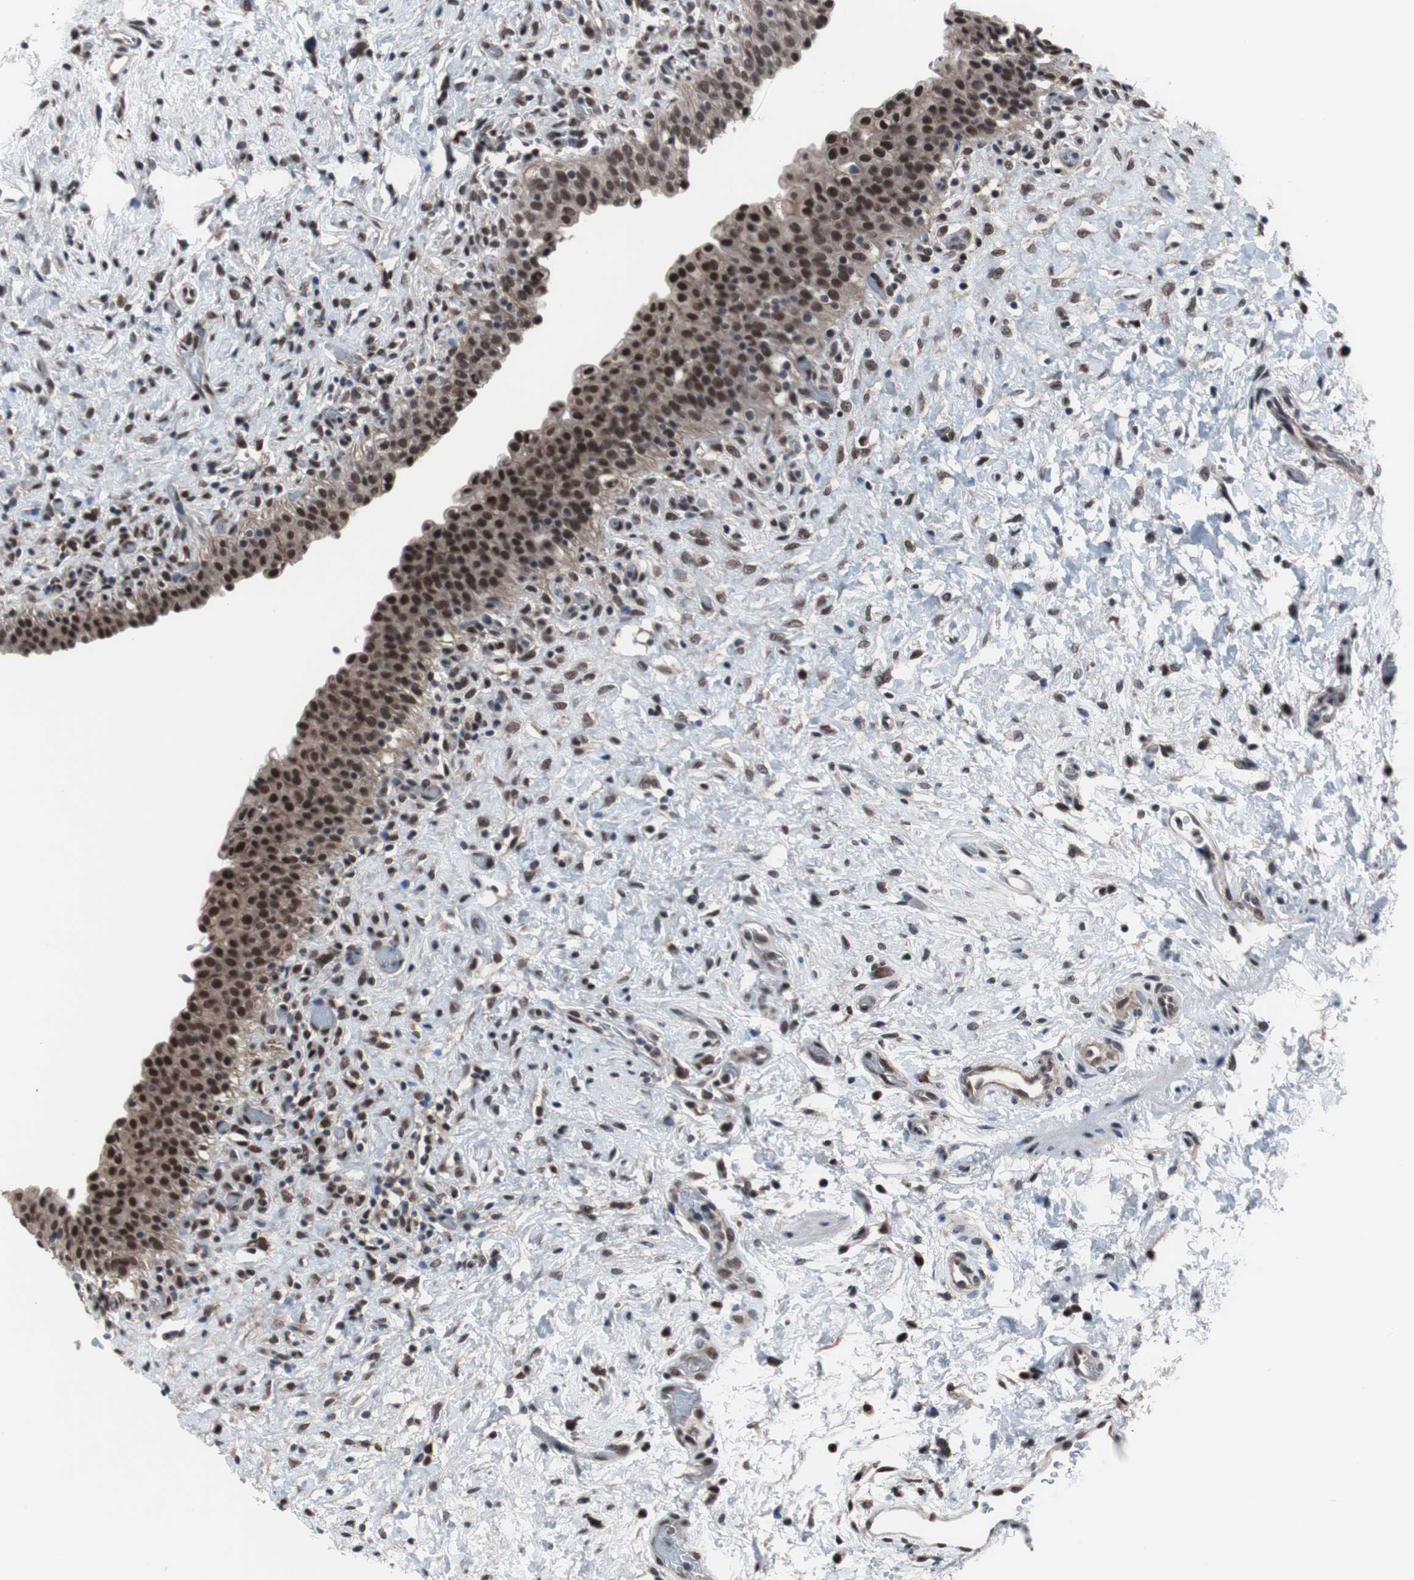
{"staining": {"intensity": "strong", "quantity": ">75%", "location": "cytoplasmic/membranous,nuclear"}, "tissue": "urinary bladder", "cell_type": "Urothelial cells", "image_type": "normal", "snomed": [{"axis": "morphology", "description": "Normal tissue, NOS"}, {"axis": "topography", "description": "Urinary bladder"}], "caption": "Immunohistochemistry (IHC) (DAB) staining of normal human urinary bladder shows strong cytoplasmic/membranous,nuclear protein positivity in approximately >75% of urothelial cells. (DAB IHC with brightfield microscopy, high magnification).", "gene": "GTF2F2", "patient": {"sex": "male", "age": 51}}